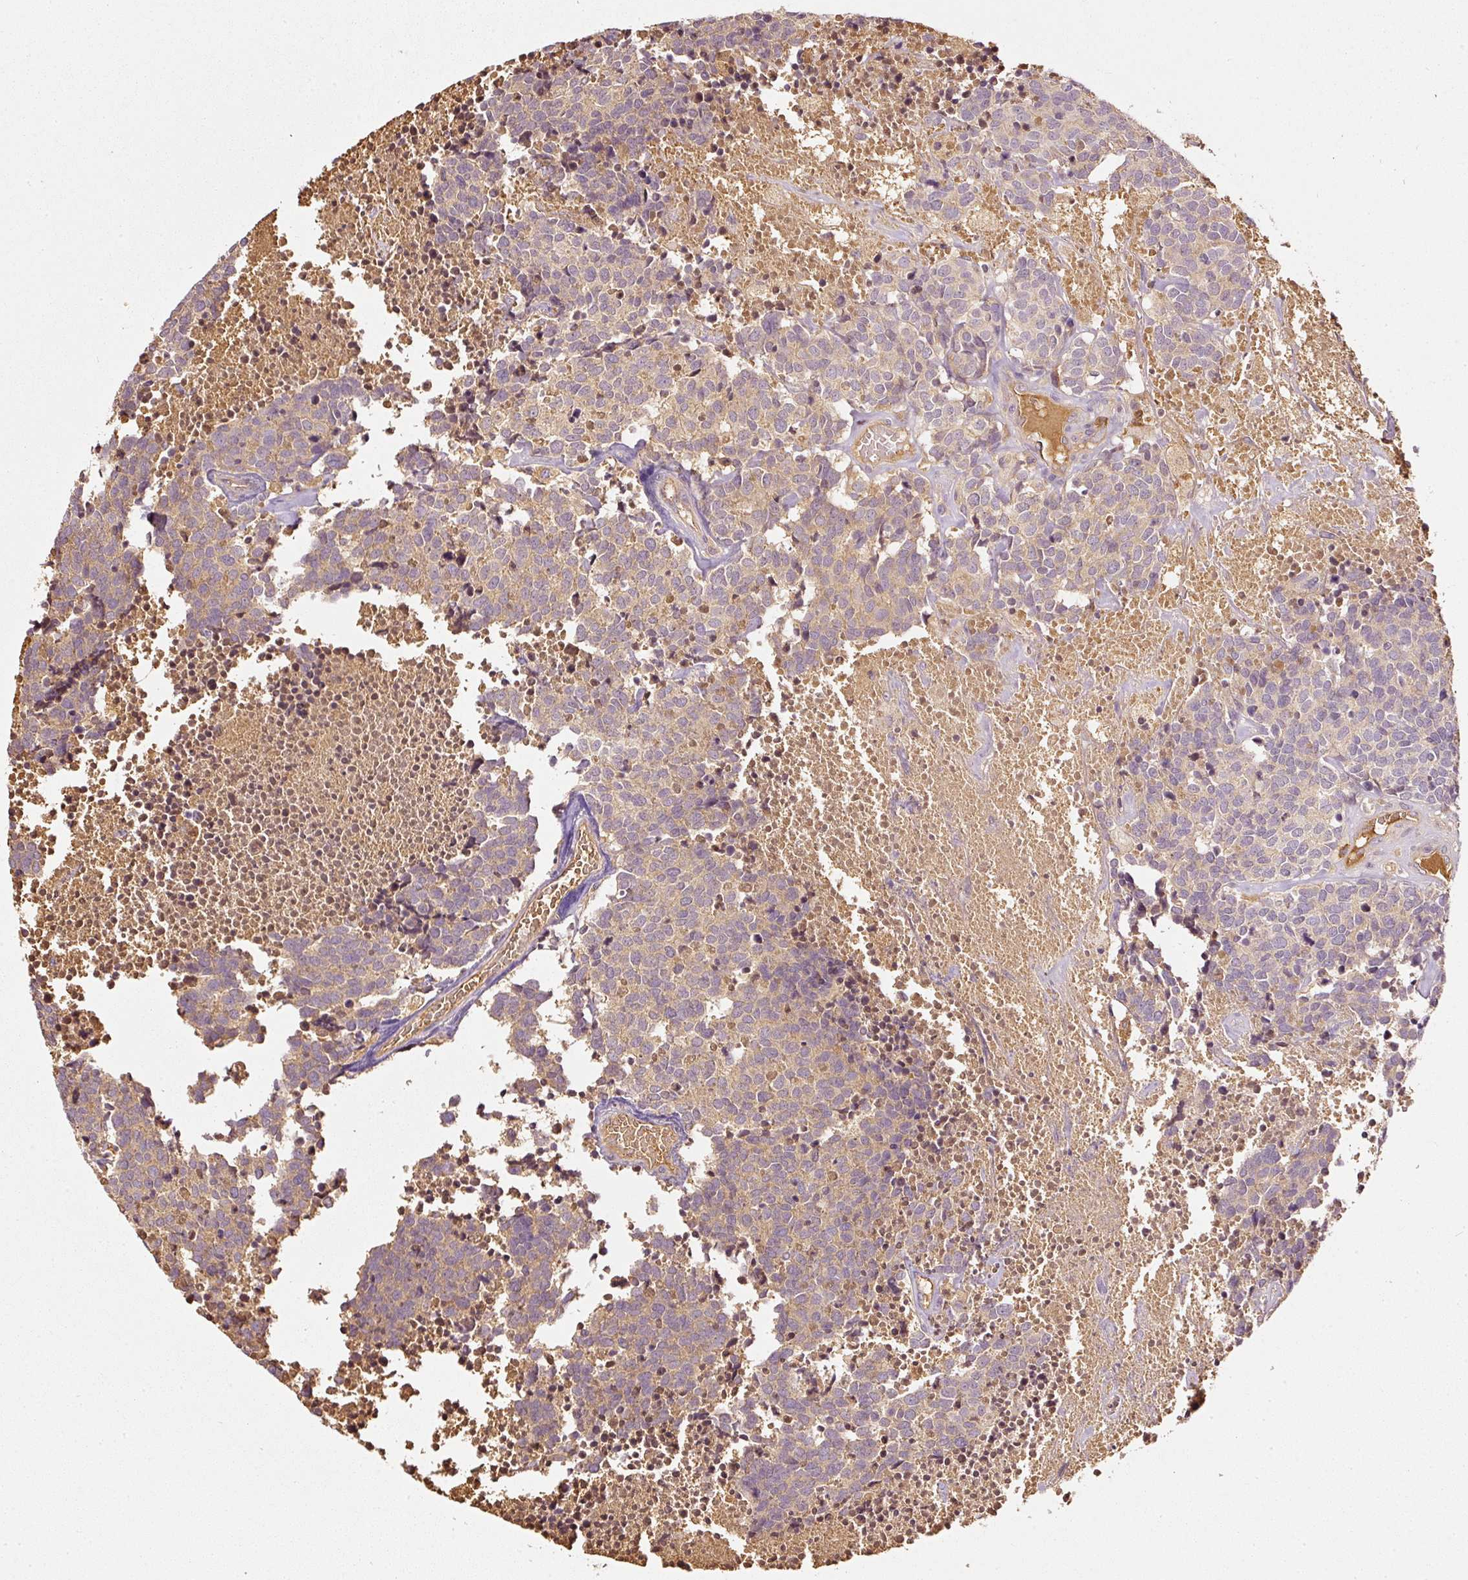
{"staining": {"intensity": "weak", "quantity": ">75%", "location": "cytoplasmic/membranous"}, "tissue": "carcinoid", "cell_type": "Tumor cells", "image_type": "cancer", "snomed": [{"axis": "morphology", "description": "Carcinoid, malignant, NOS"}, {"axis": "topography", "description": "Skin"}], "caption": "Weak cytoplasmic/membranous positivity for a protein is present in about >75% of tumor cells of carcinoid using immunohistochemistry.", "gene": "EVL", "patient": {"sex": "female", "age": 79}}